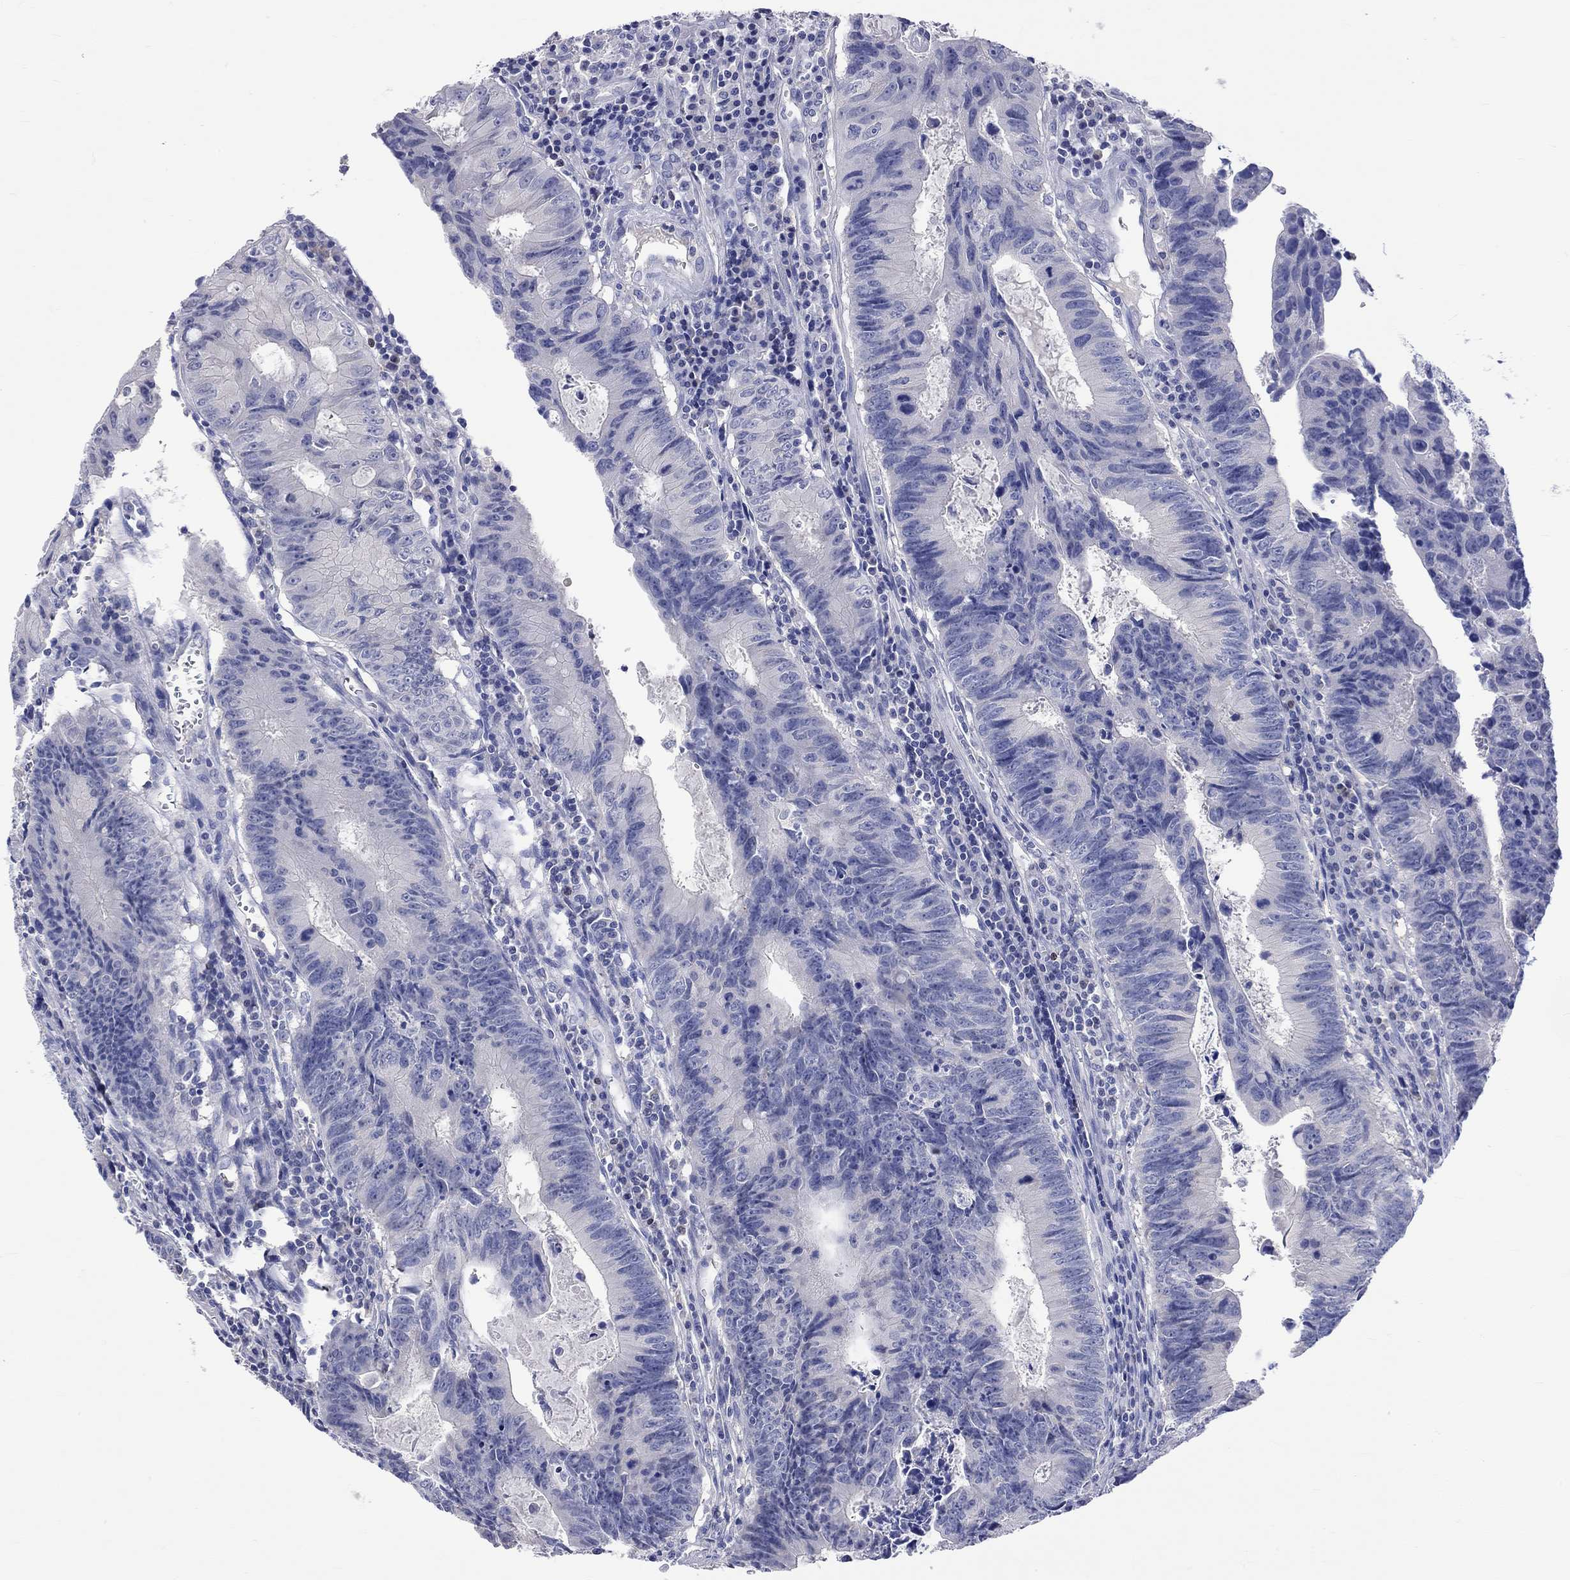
{"staining": {"intensity": "negative", "quantity": "none", "location": "none"}, "tissue": "colorectal cancer", "cell_type": "Tumor cells", "image_type": "cancer", "snomed": [{"axis": "morphology", "description": "Adenocarcinoma, NOS"}, {"axis": "topography", "description": "Colon"}], "caption": "Colorectal adenocarcinoma stained for a protein using immunohistochemistry exhibits no expression tumor cells.", "gene": "LRFN4", "patient": {"sex": "female", "age": 87}}